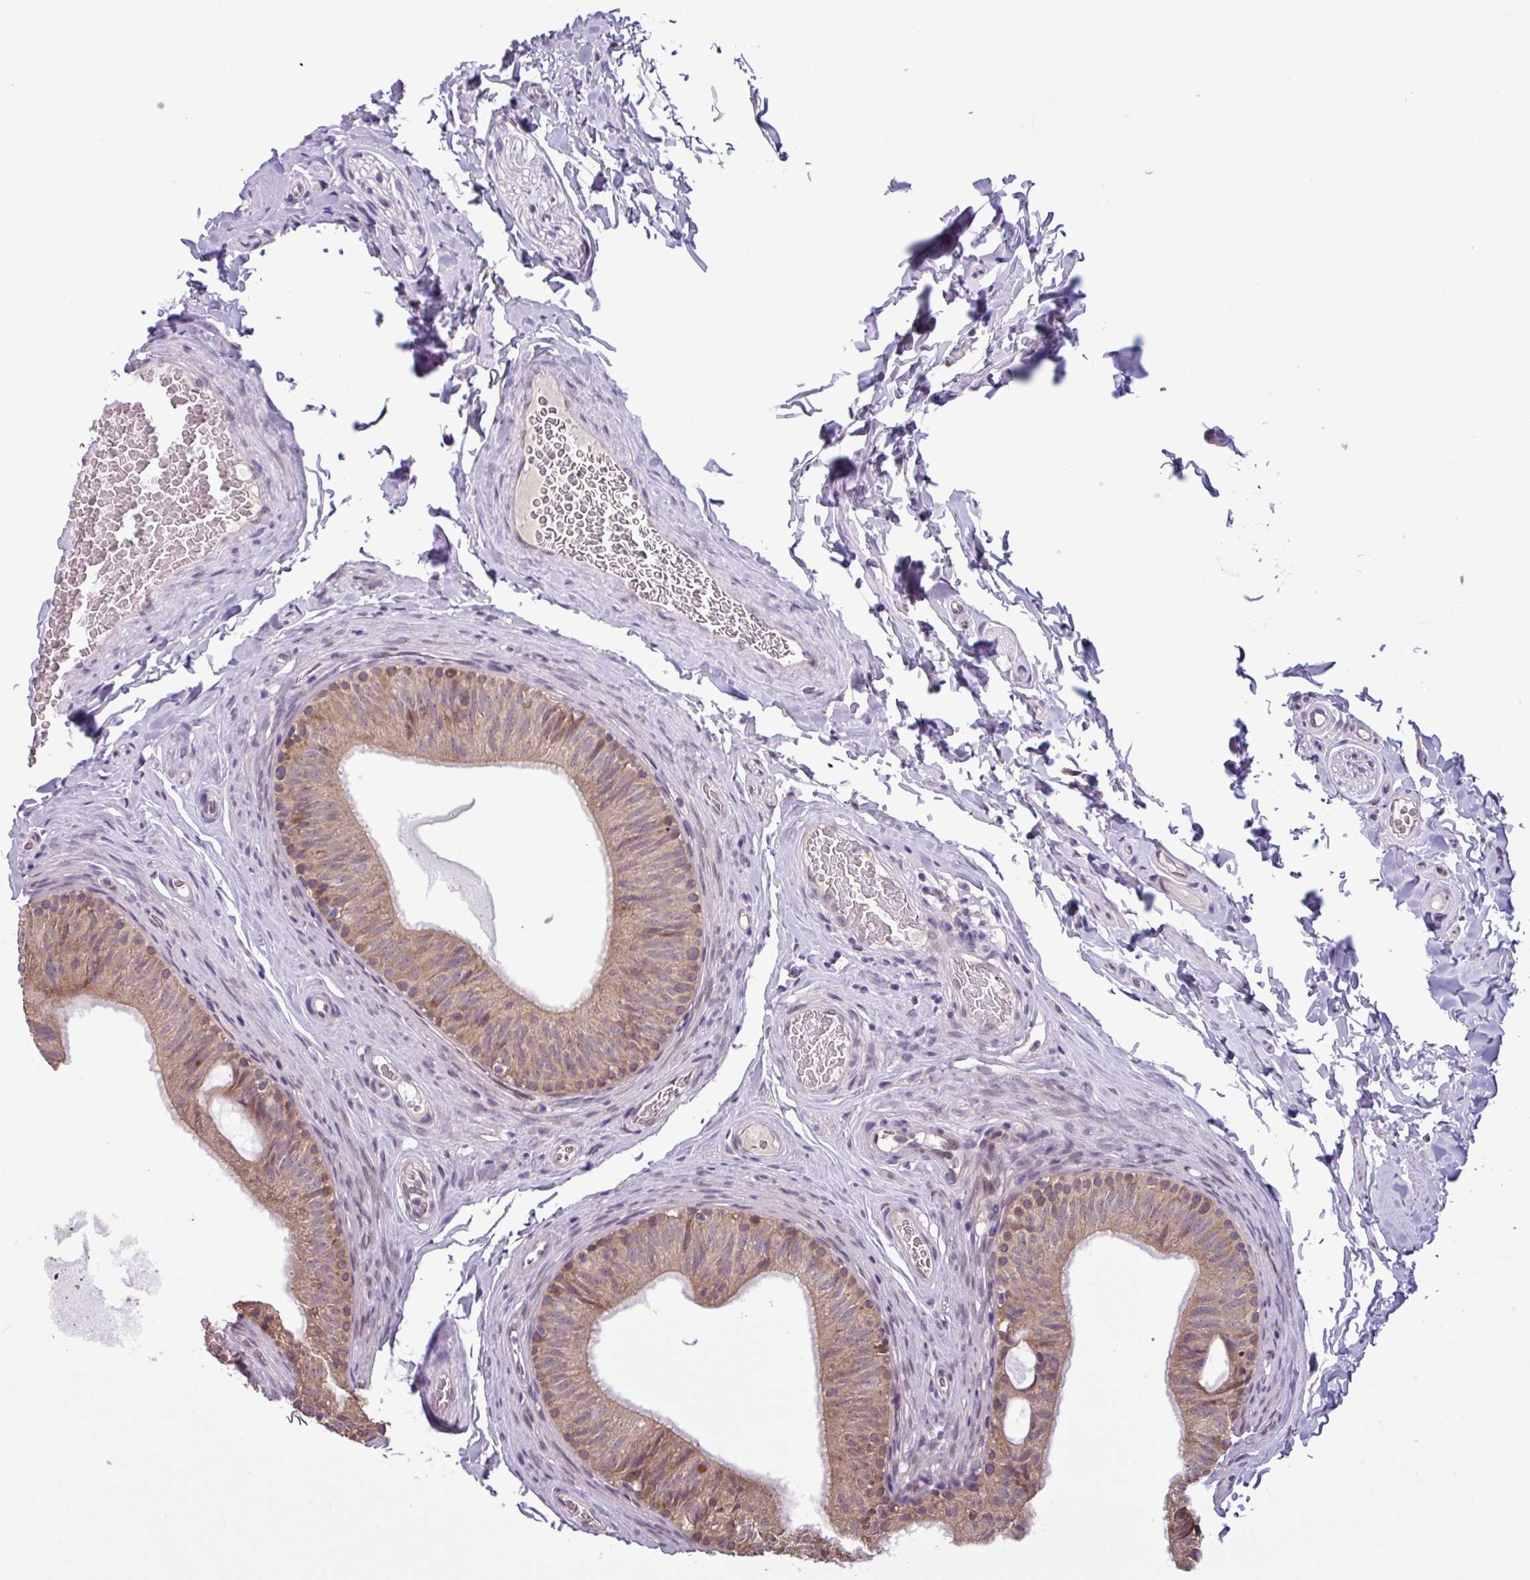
{"staining": {"intensity": "moderate", "quantity": "25%-75%", "location": "cytoplasmic/membranous"}, "tissue": "epididymis", "cell_type": "Glandular cells", "image_type": "normal", "snomed": [{"axis": "morphology", "description": "Normal tissue, NOS"}, {"axis": "topography", "description": "Epididymis"}], "caption": "This photomicrograph reveals immunohistochemistry (IHC) staining of normal human epididymis, with medium moderate cytoplasmic/membranous staining in approximately 25%-75% of glandular cells.", "gene": "C20orf27", "patient": {"sex": "male", "age": 34}}